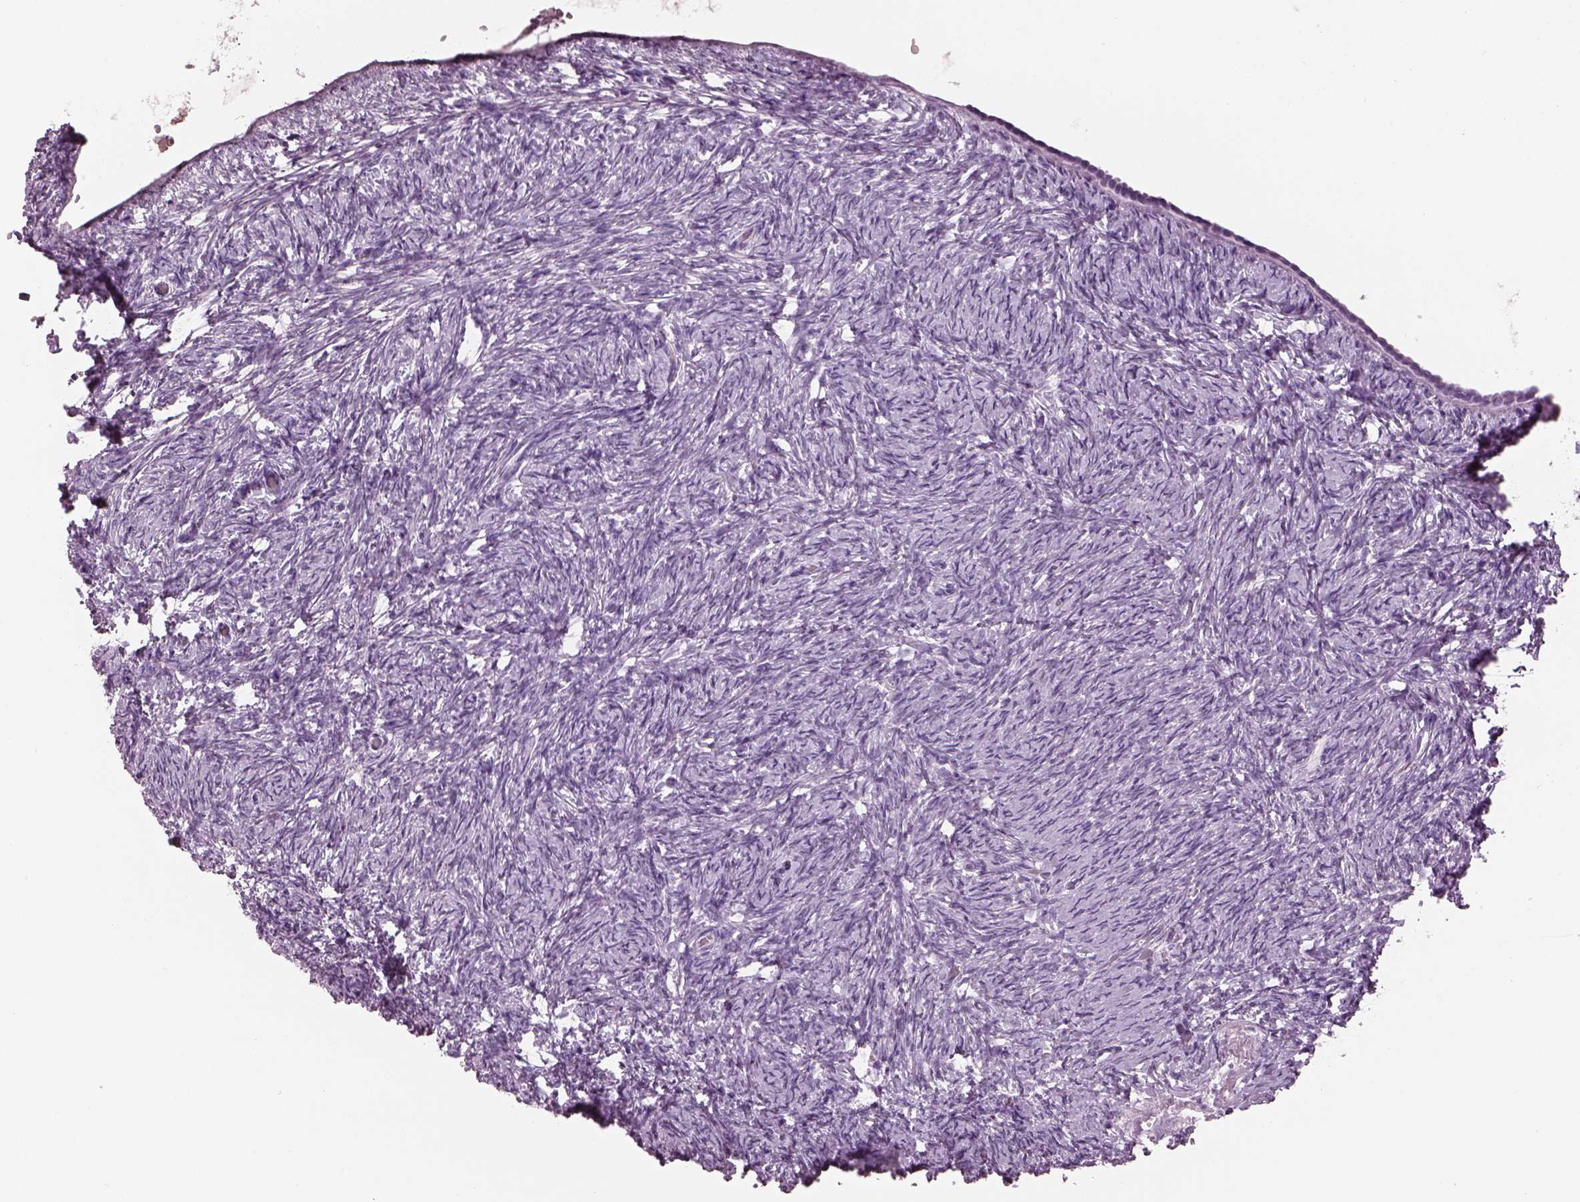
{"staining": {"intensity": "negative", "quantity": "none", "location": "none"}, "tissue": "ovary", "cell_type": "Follicle cells", "image_type": "normal", "snomed": [{"axis": "morphology", "description": "Normal tissue, NOS"}, {"axis": "topography", "description": "Ovary"}], "caption": "An image of ovary stained for a protein shows no brown staining in follicle cells. The staining is performed using DAB brown chromogen with nuclei counter-stained in using hematoxylin.", "gene": "PACRG", "patient": {"sex": "female", "age": 39}}